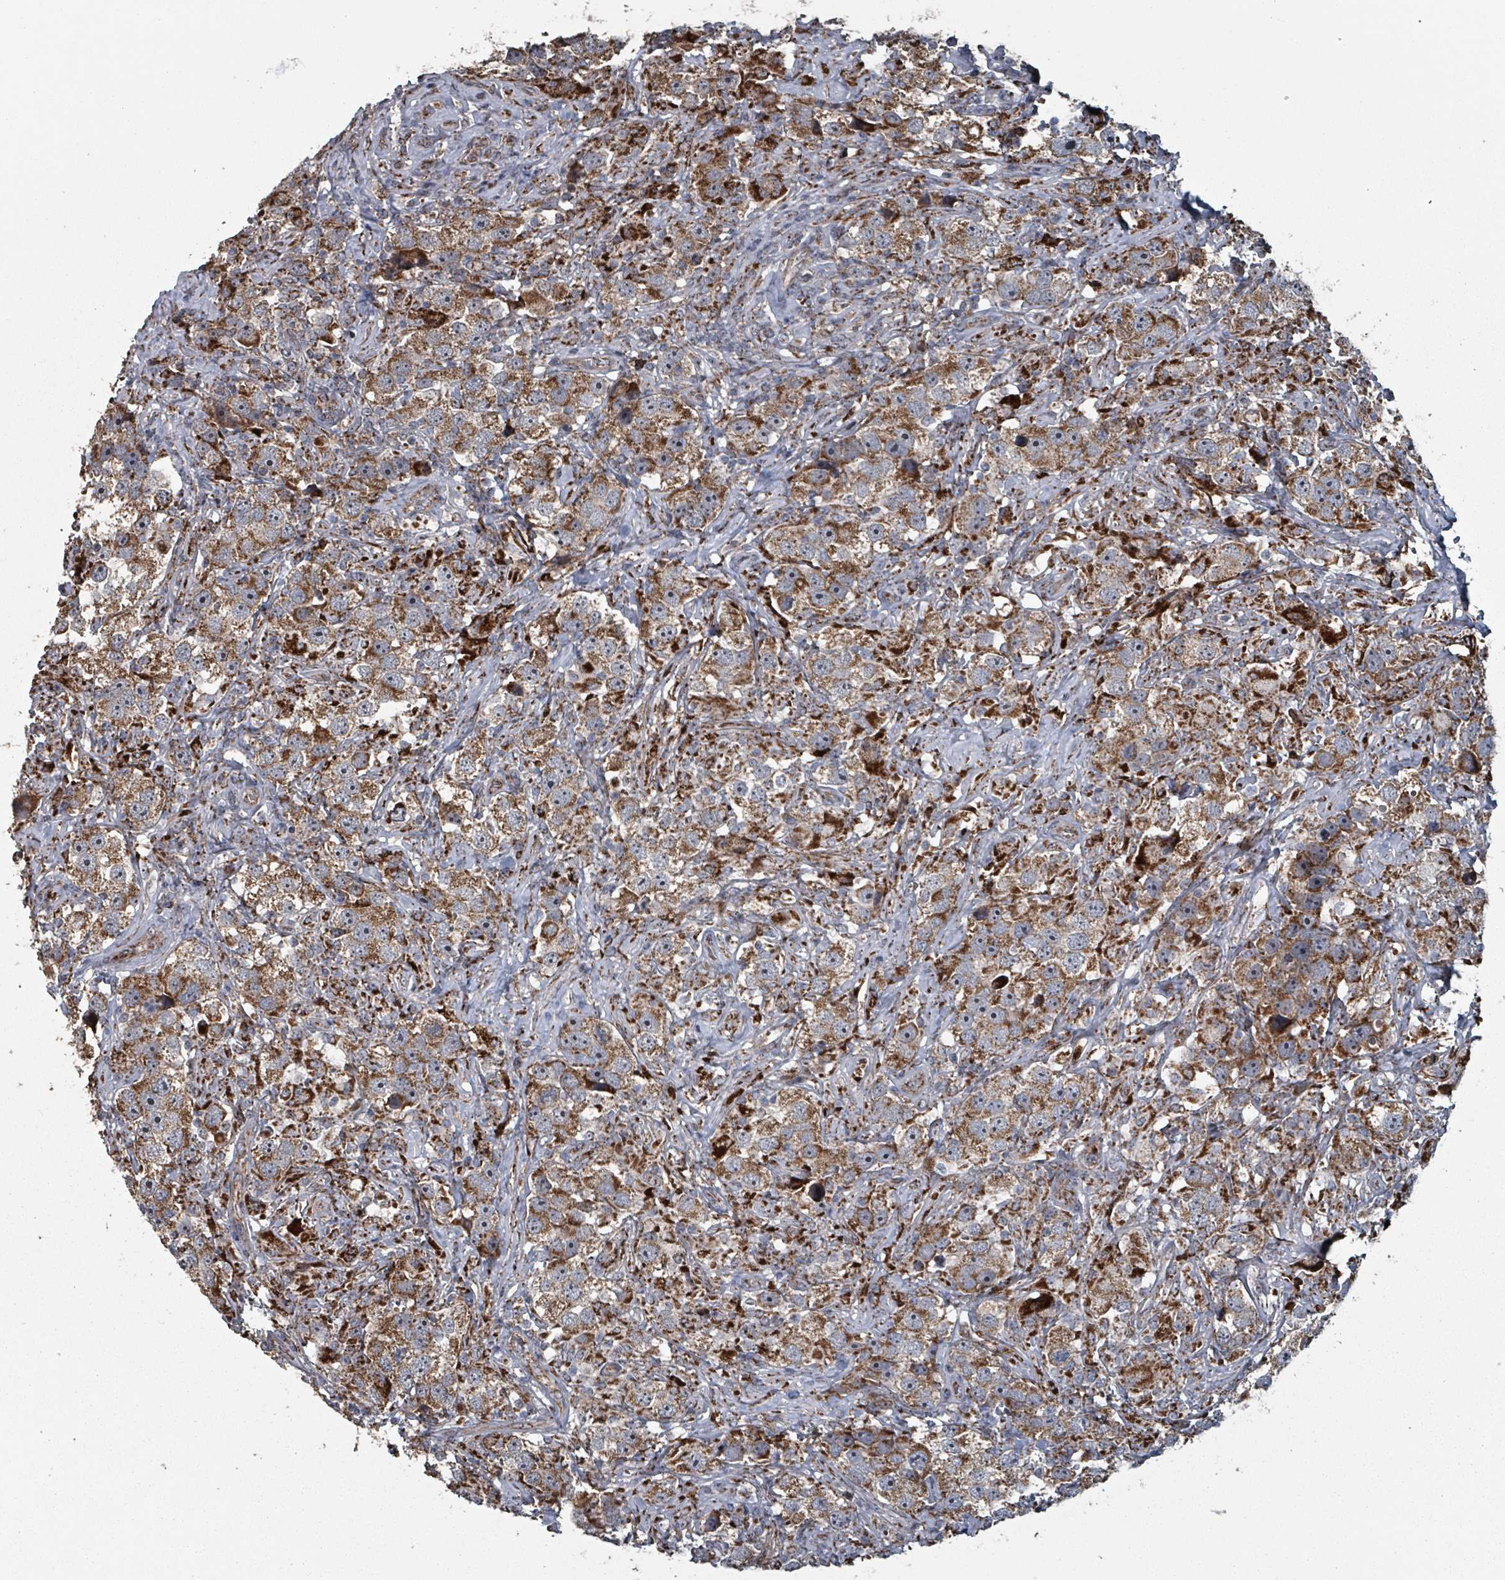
{"staining": {"intensity": "moderate", "quantity": ">75%", "location": "cytoplasmic/membranous"}, "tissue": "testis cancer", "cell_type": "Tumor cells", "image_type": "cancer", "snomed": [{"axis": "morphology", "description": "Seminoma, NOS"}, {"axis": "topography", "description": "Testis"}], "caption": "The micrograph reveals staining of testis cancer, revealing moderate cytoplasmic/membranous protein positivity (brown color) within tumor cells.", "gene": "MRPL4", "patient": {"sex": "male", "age": 49}}